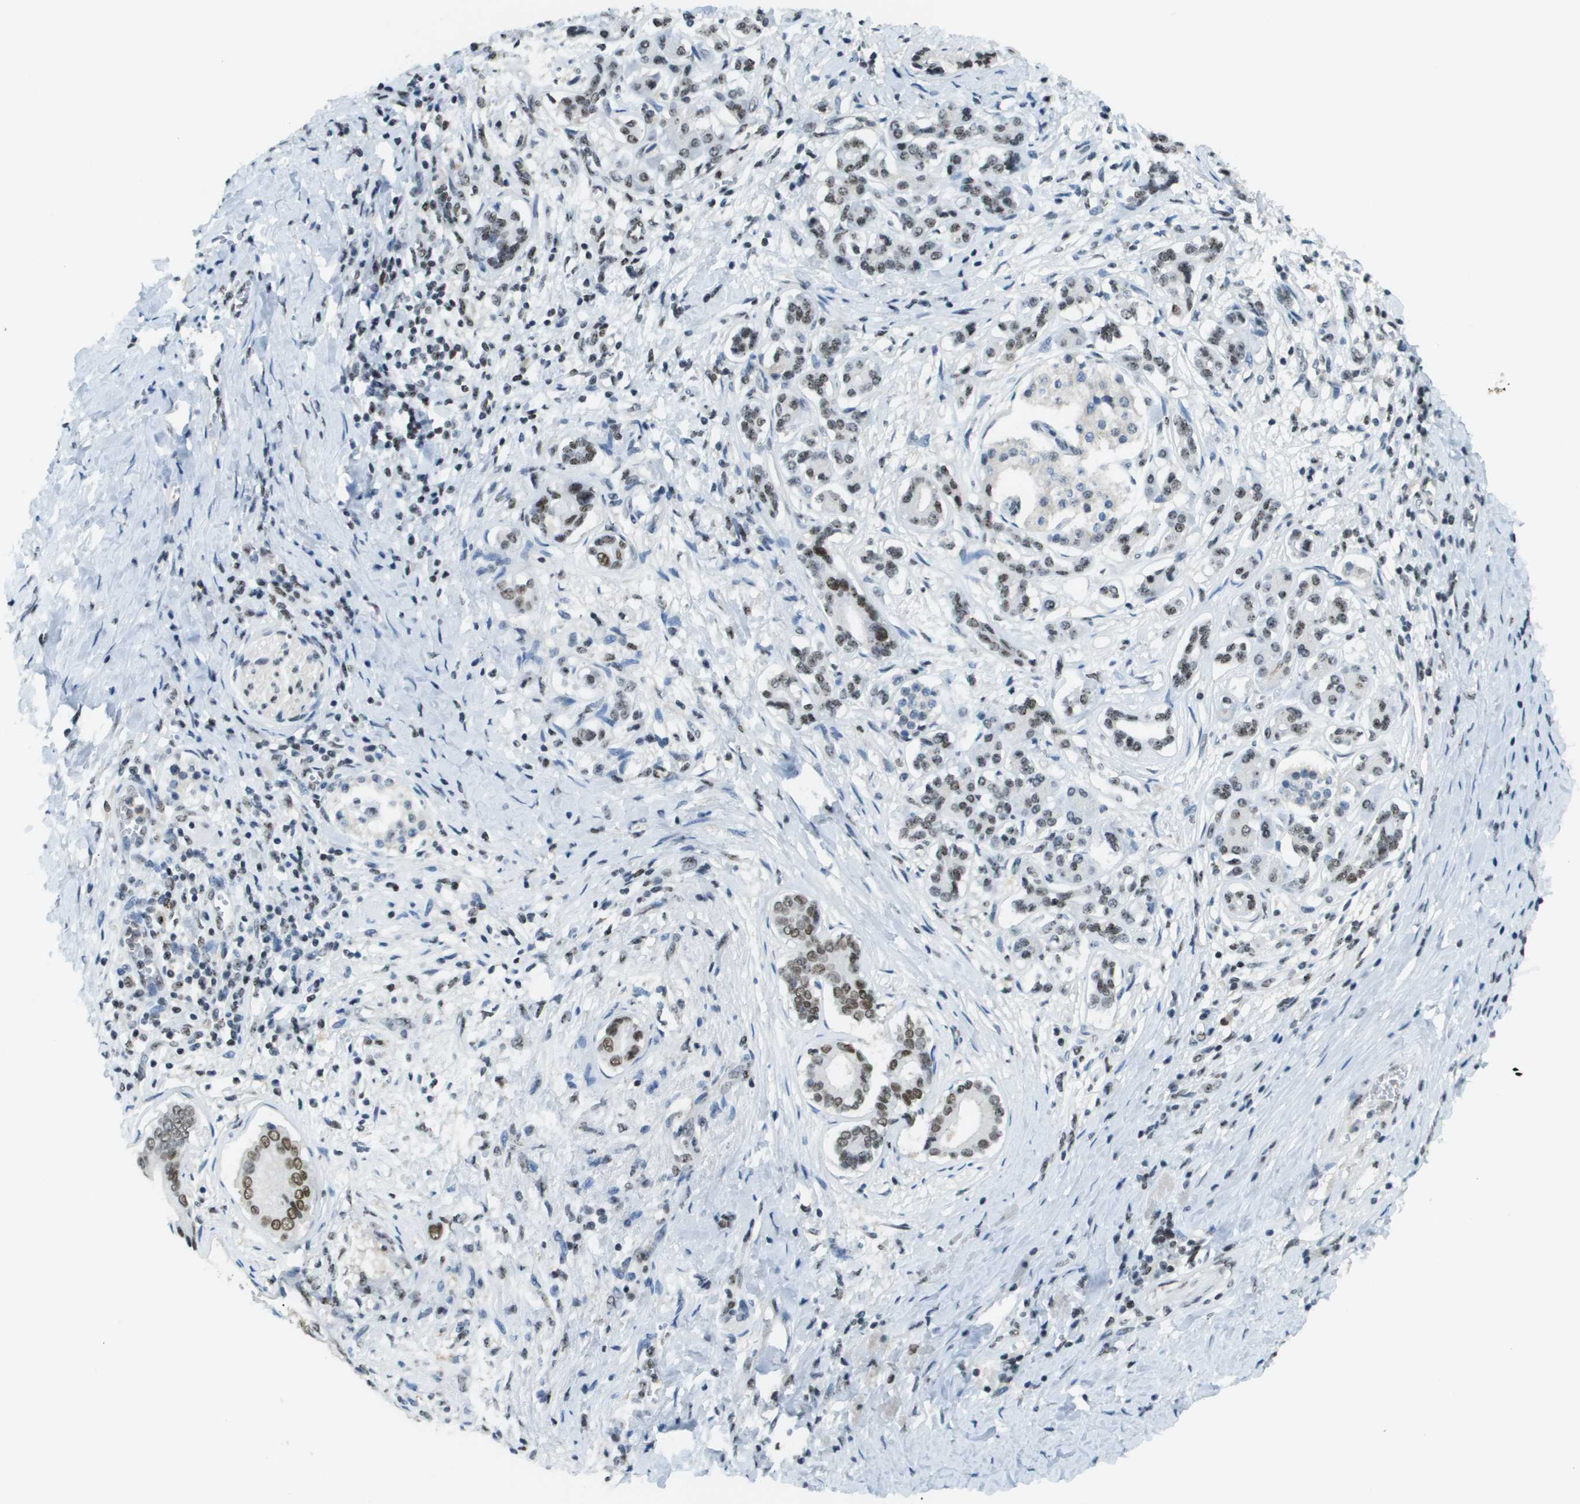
{"staining": {"intensity": "moderate", "quantity": "25%-75%", "location": "nuclear"}, "tissue": "pancreatic cancer", "cell_type": "Tumor cells", "image_type": "cancer", "snomed": [{"axis": "morphology", "description": "Adenocarcinoma, NOS"}, {"axis": "topography", "description": "Pancreas"}], "caption": "Pancreatic cancer stained with DAB (3,3'-diaminobenzidine) immunohistochemistry demonstrates medium levels of moderate nuclear staining in about 25%-75% of tumor cells. The protein is stained brown, and the nuclei are stained in blue (DAB (3,3'-diaminobenzidine) IHC with brightfield microscopy, high magnification).", "gene": "SP100", "patient": {"sex": "male", "age": 55}}